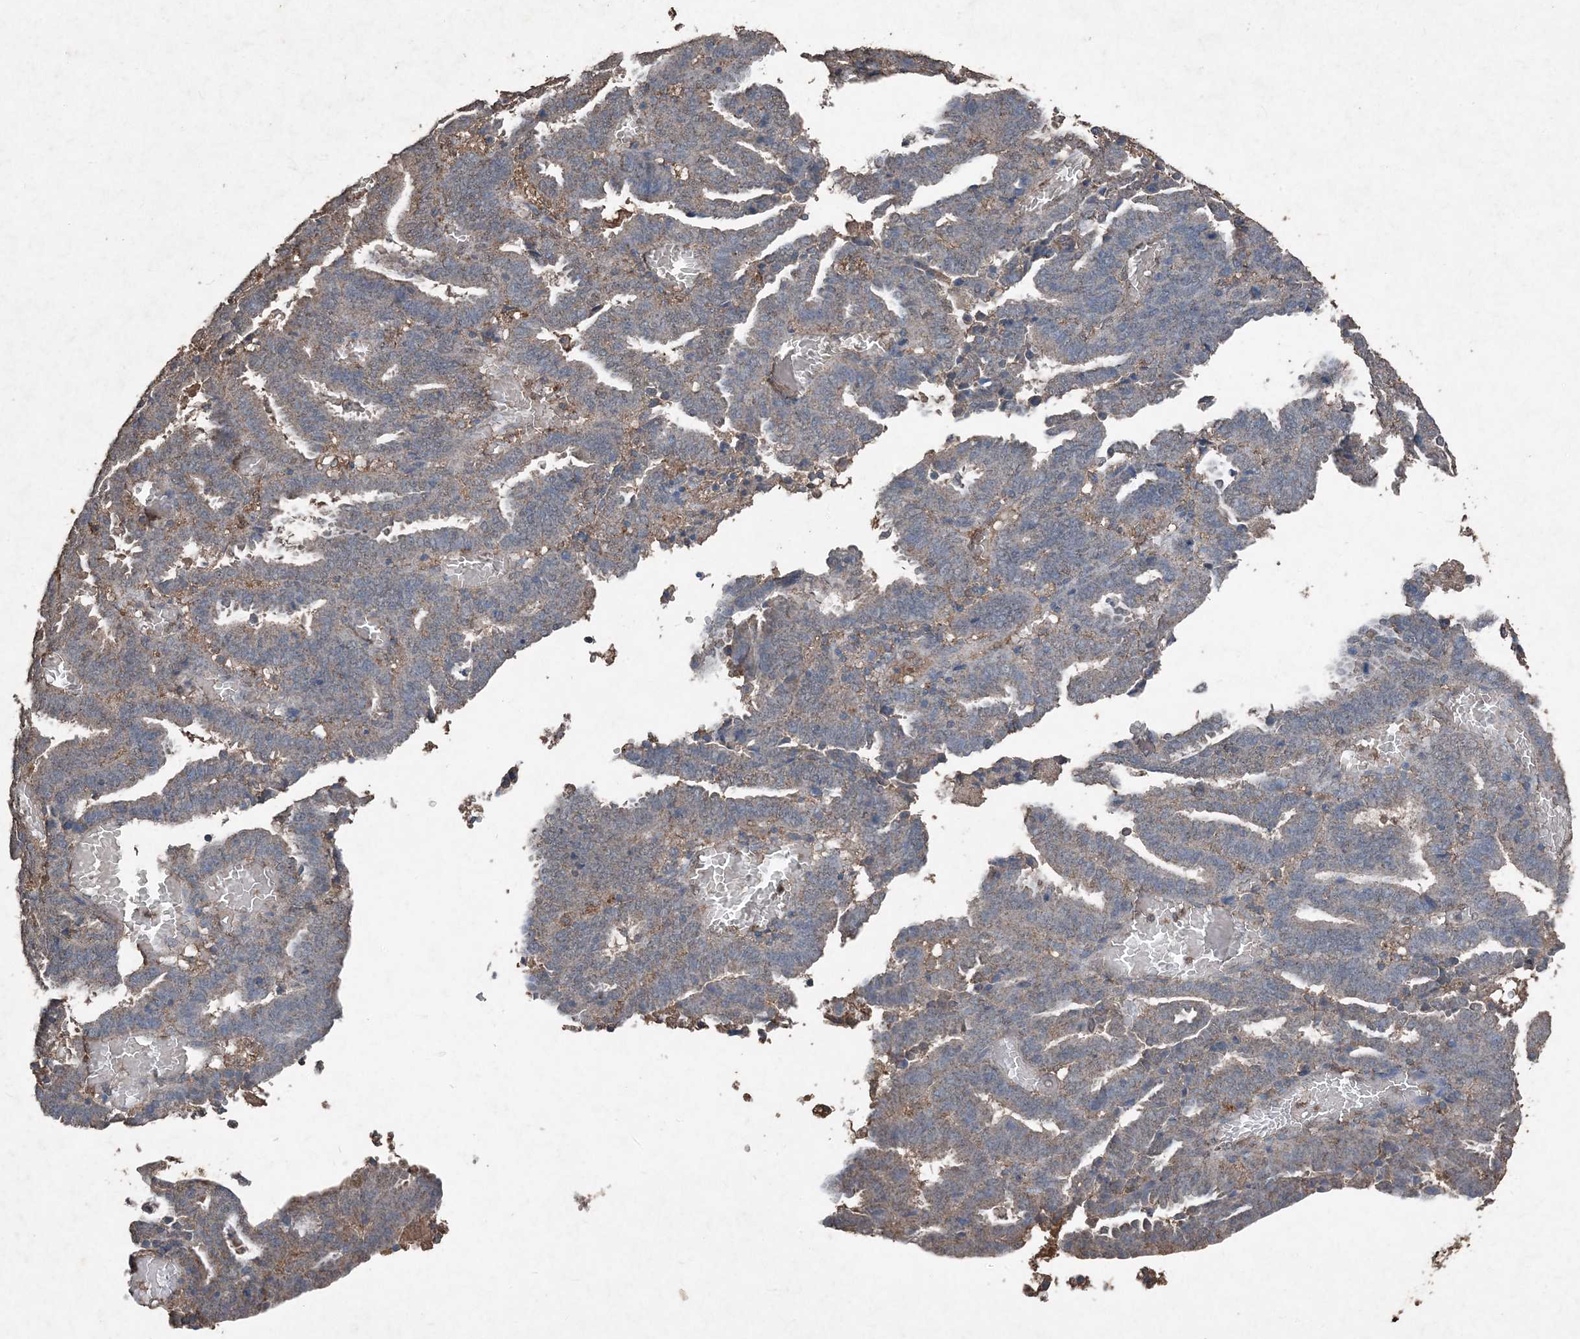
{"staining": {"intensity": "moderate", "quantity": "<25%", "location": "cytoplasmic/membranous"}, "tissue": "endometrial cancer", "cell_type": "Tumor cells", "image_type": "cancer", "snomed": [{"axis": "morphology", "description": "Adenocarcinoma, NOS"}, {"axis": "topography", "description": "Uterus"}], "caption": "Immunohistochemistry (IHC) photomicrograph of endometrial cancer (adenocarcinoma) stained for a protein (brown), which shows low levels of moderate cytoplasmic/membranous positivity in approximately <25% of tumor cells.", "gene": "FCN3", "patient": {"sex": "female", "age": 83}}